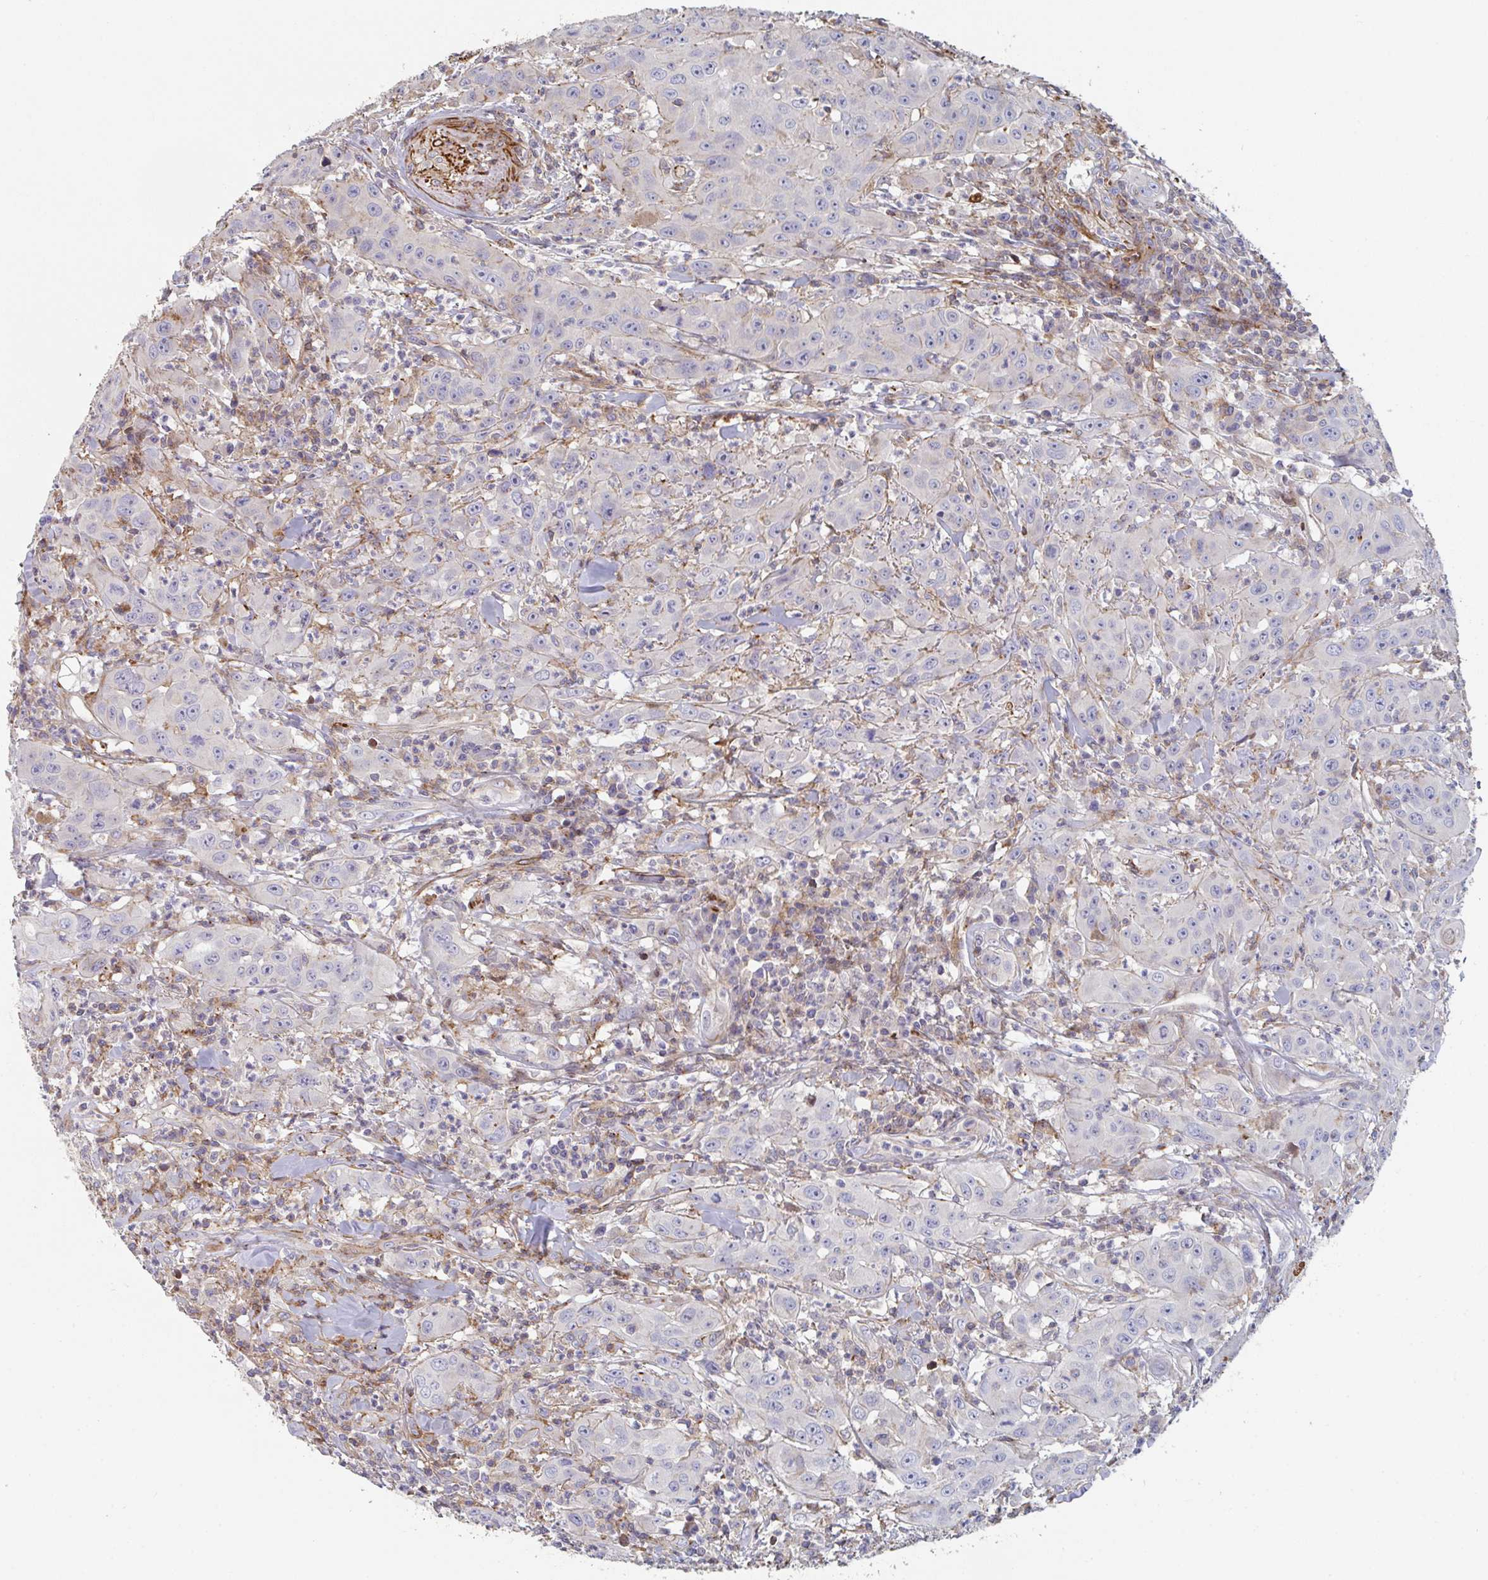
{"staining": {"intensity": "weak", "quantity": "<25%", "location": "cytoplasmic/membranous"}, "tissue": "head and neck cancer", "cell_type": "Tumor cells", "image_type": "cancer", "snomed": [{"axis": "morphology", "description": "Squamous cell carcinoma, NOS"}, {"axis": "topography", "description": "Skin"}, {"axis": "topography", "description": "Head-Neck"}], "caption": "Tumor cells show no significant expression in head and neck cancer.", "gene": "FZD2", "patient": {"sex": "male", "age": 80}}